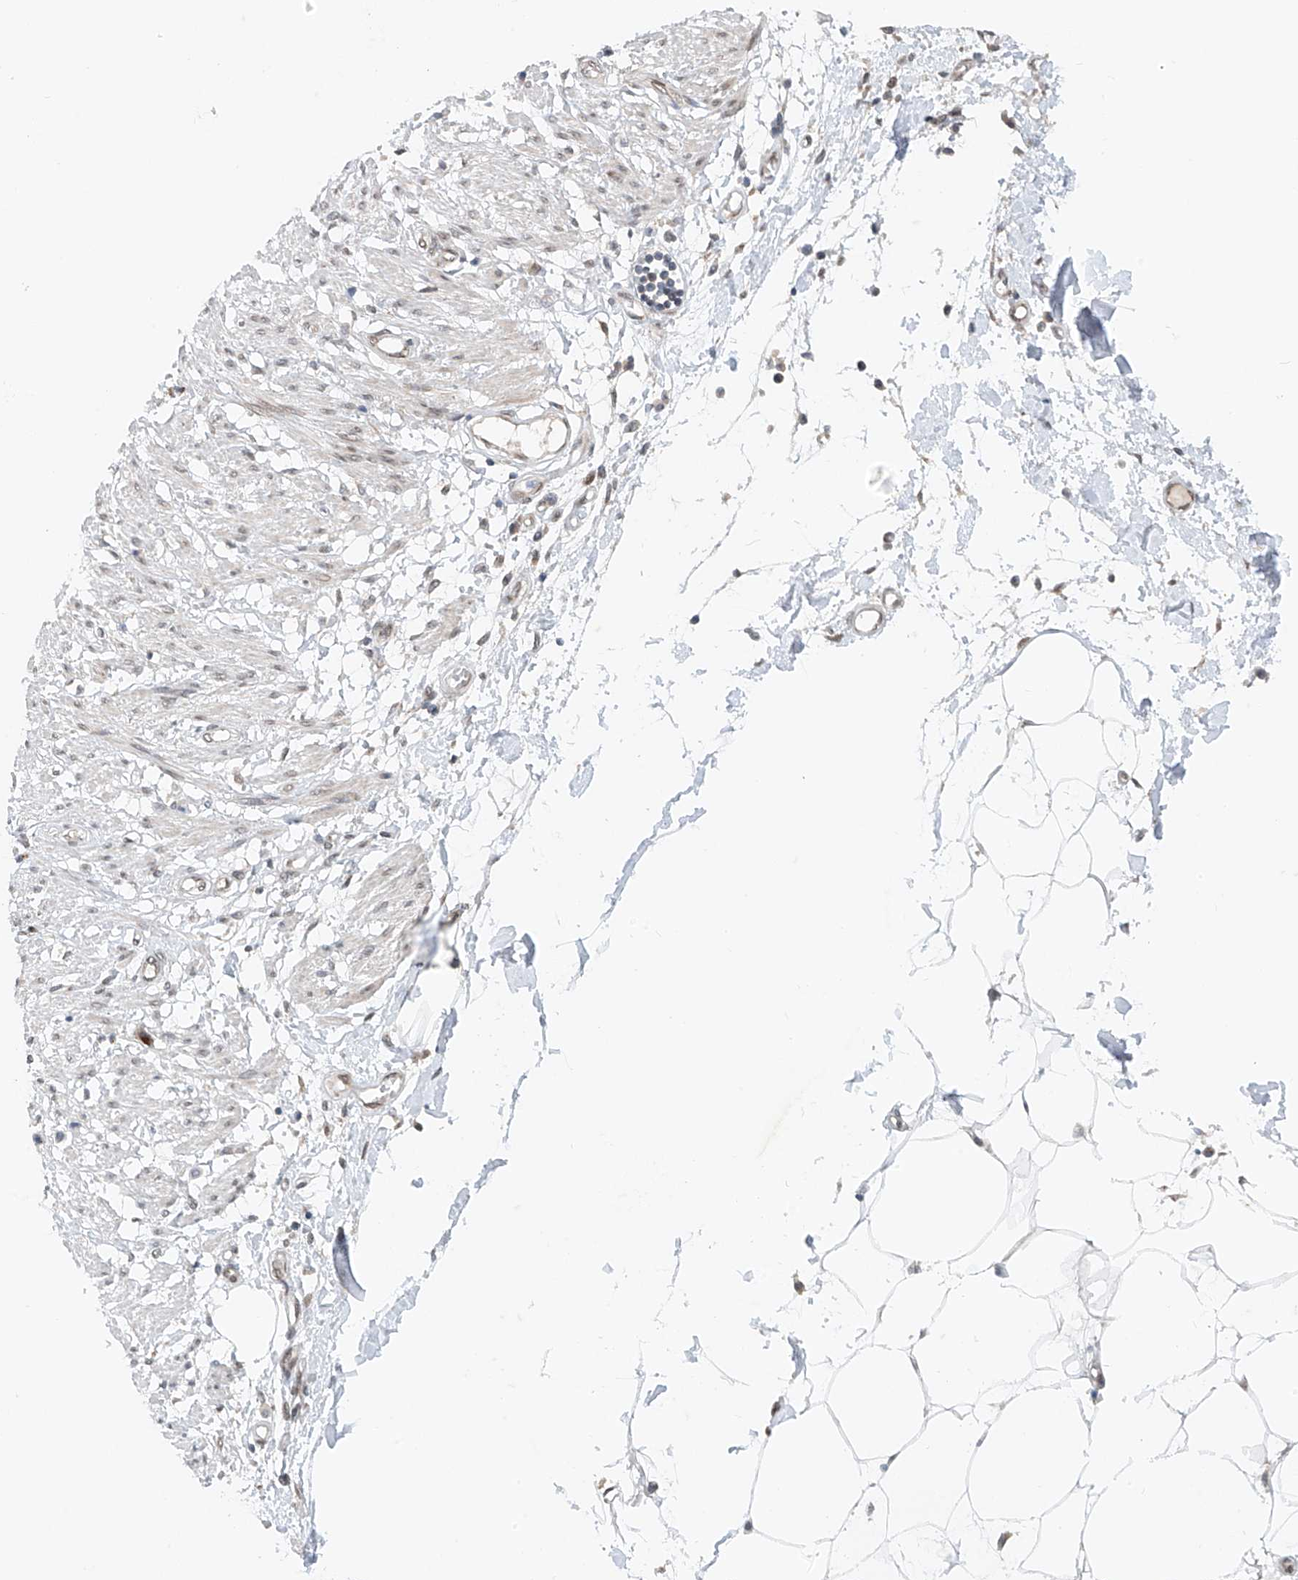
{"staining": {"intensity": "weak", "quantity": "<25%", "location": "nuclear"}, "tissue": "smooth muscle", "cell_type": "Smooth muscle cells", "image_type": "normal", "snomed": [{"axis": "morphology", "description": "Normal tissue, NOS"}, {"axis": "morphology", "description": "Adenocarcinoma, NOS"}, {"axis": "topography", "description": "Smooth muscle"}, {"axis": "topography", "description": "Colon"}], "caption": "Smooth muscle stained for a protein using immunohistochemistry demonstrates no staining smooth muscle cells.", "gene": "STARD9", "patient": {"sex": "male", "age": 14}}